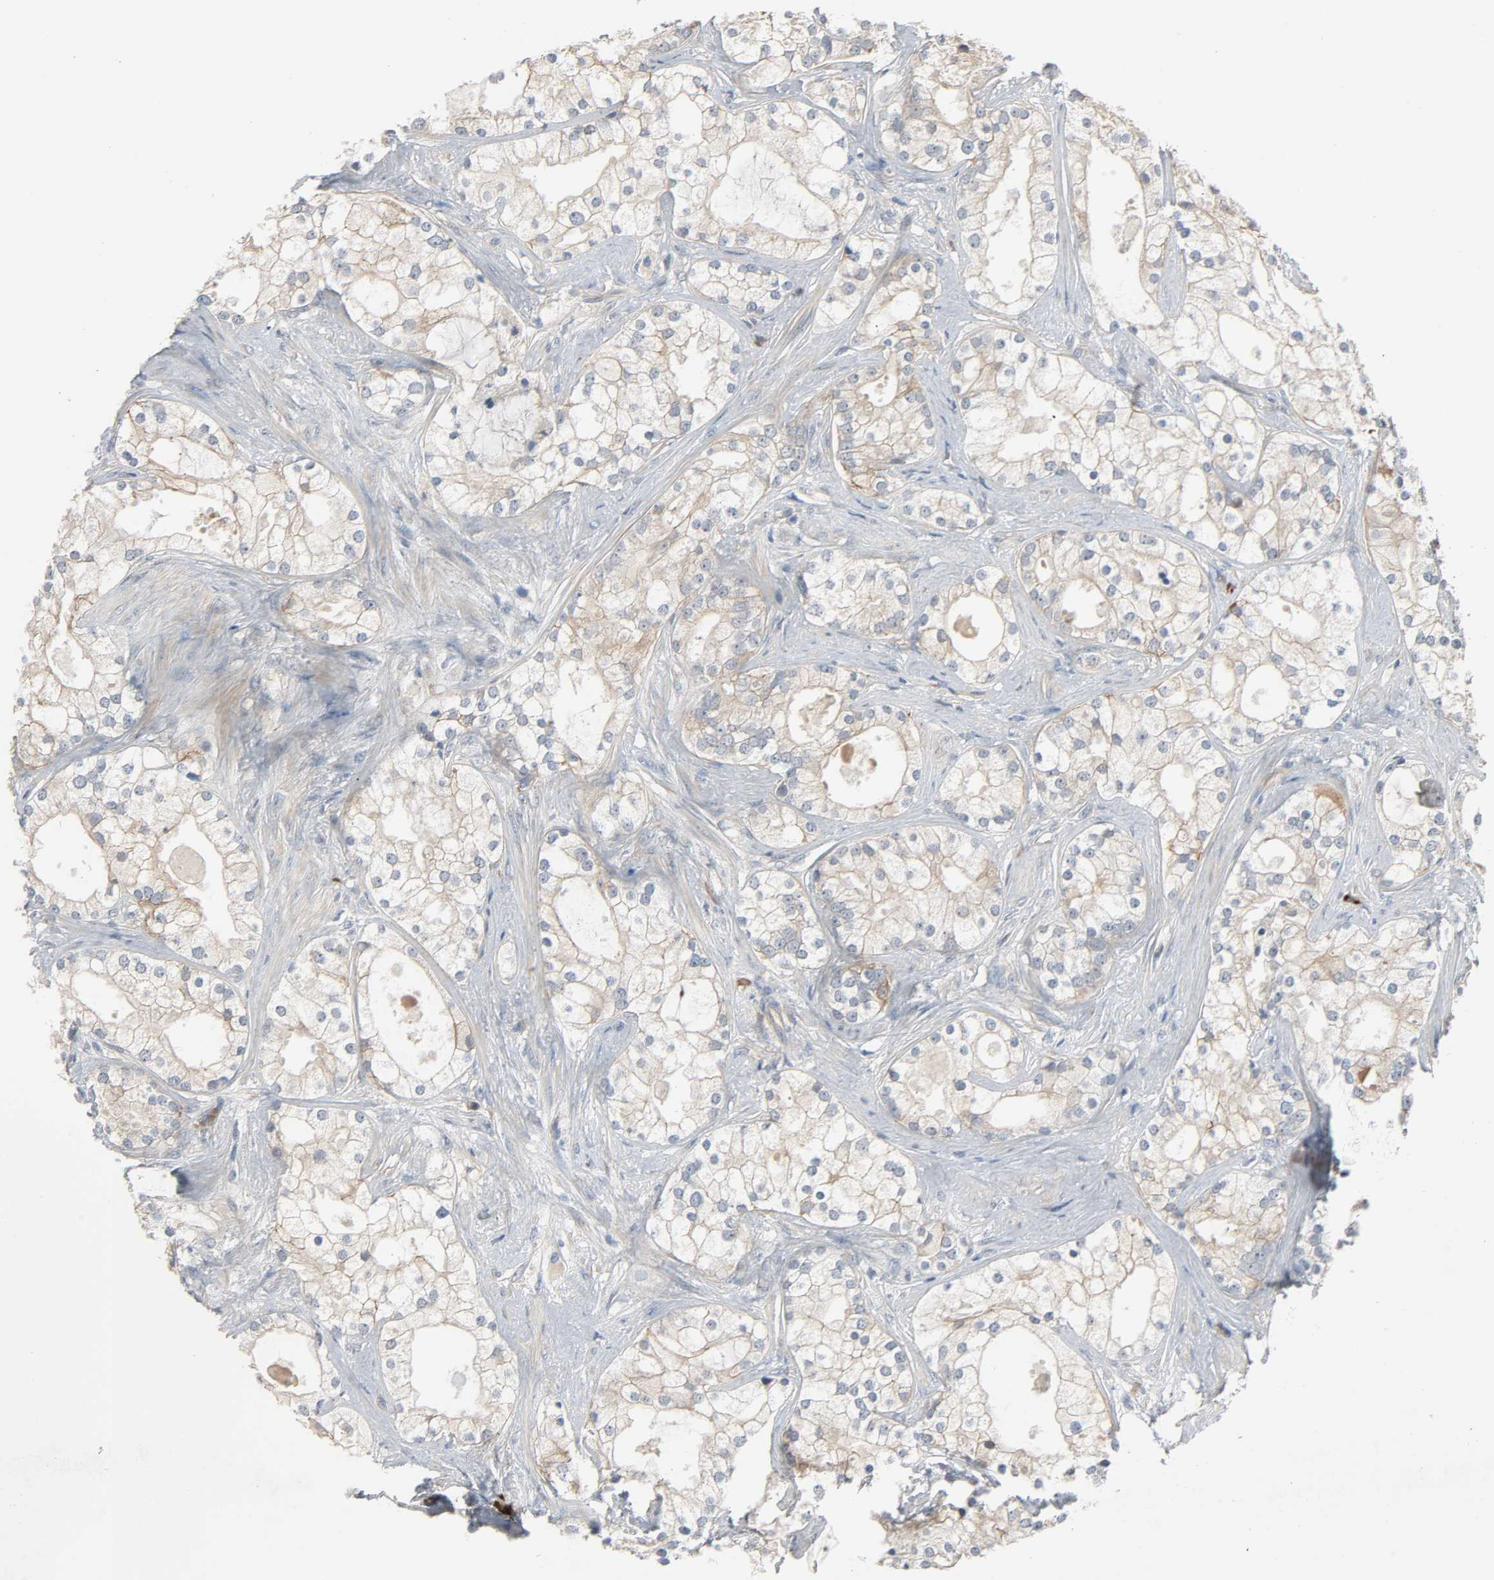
{"staining": {"intensity": "weak", "quantity": ">75%", "location": "cytoplasmic/membranous"}, "tissue": "prostate cancer", "cell_type": "Tumor cells", "image_type": "cancer", "snomed": [{"axis": "morphology", "description": "Adenocarcinoma, Low grade"}, {"axis": "topography", "description": "Prostate"}], "caption": "The histopathology image exhibits immunohistochemical staining of prostate low-grade adenocarcinoma. There is weak cytoplasmic/membranous positivity is seen in approximately >75% of tumor cells.", "gene": "LIMCH1", "patient": {"sex": "male", "age": 58}}